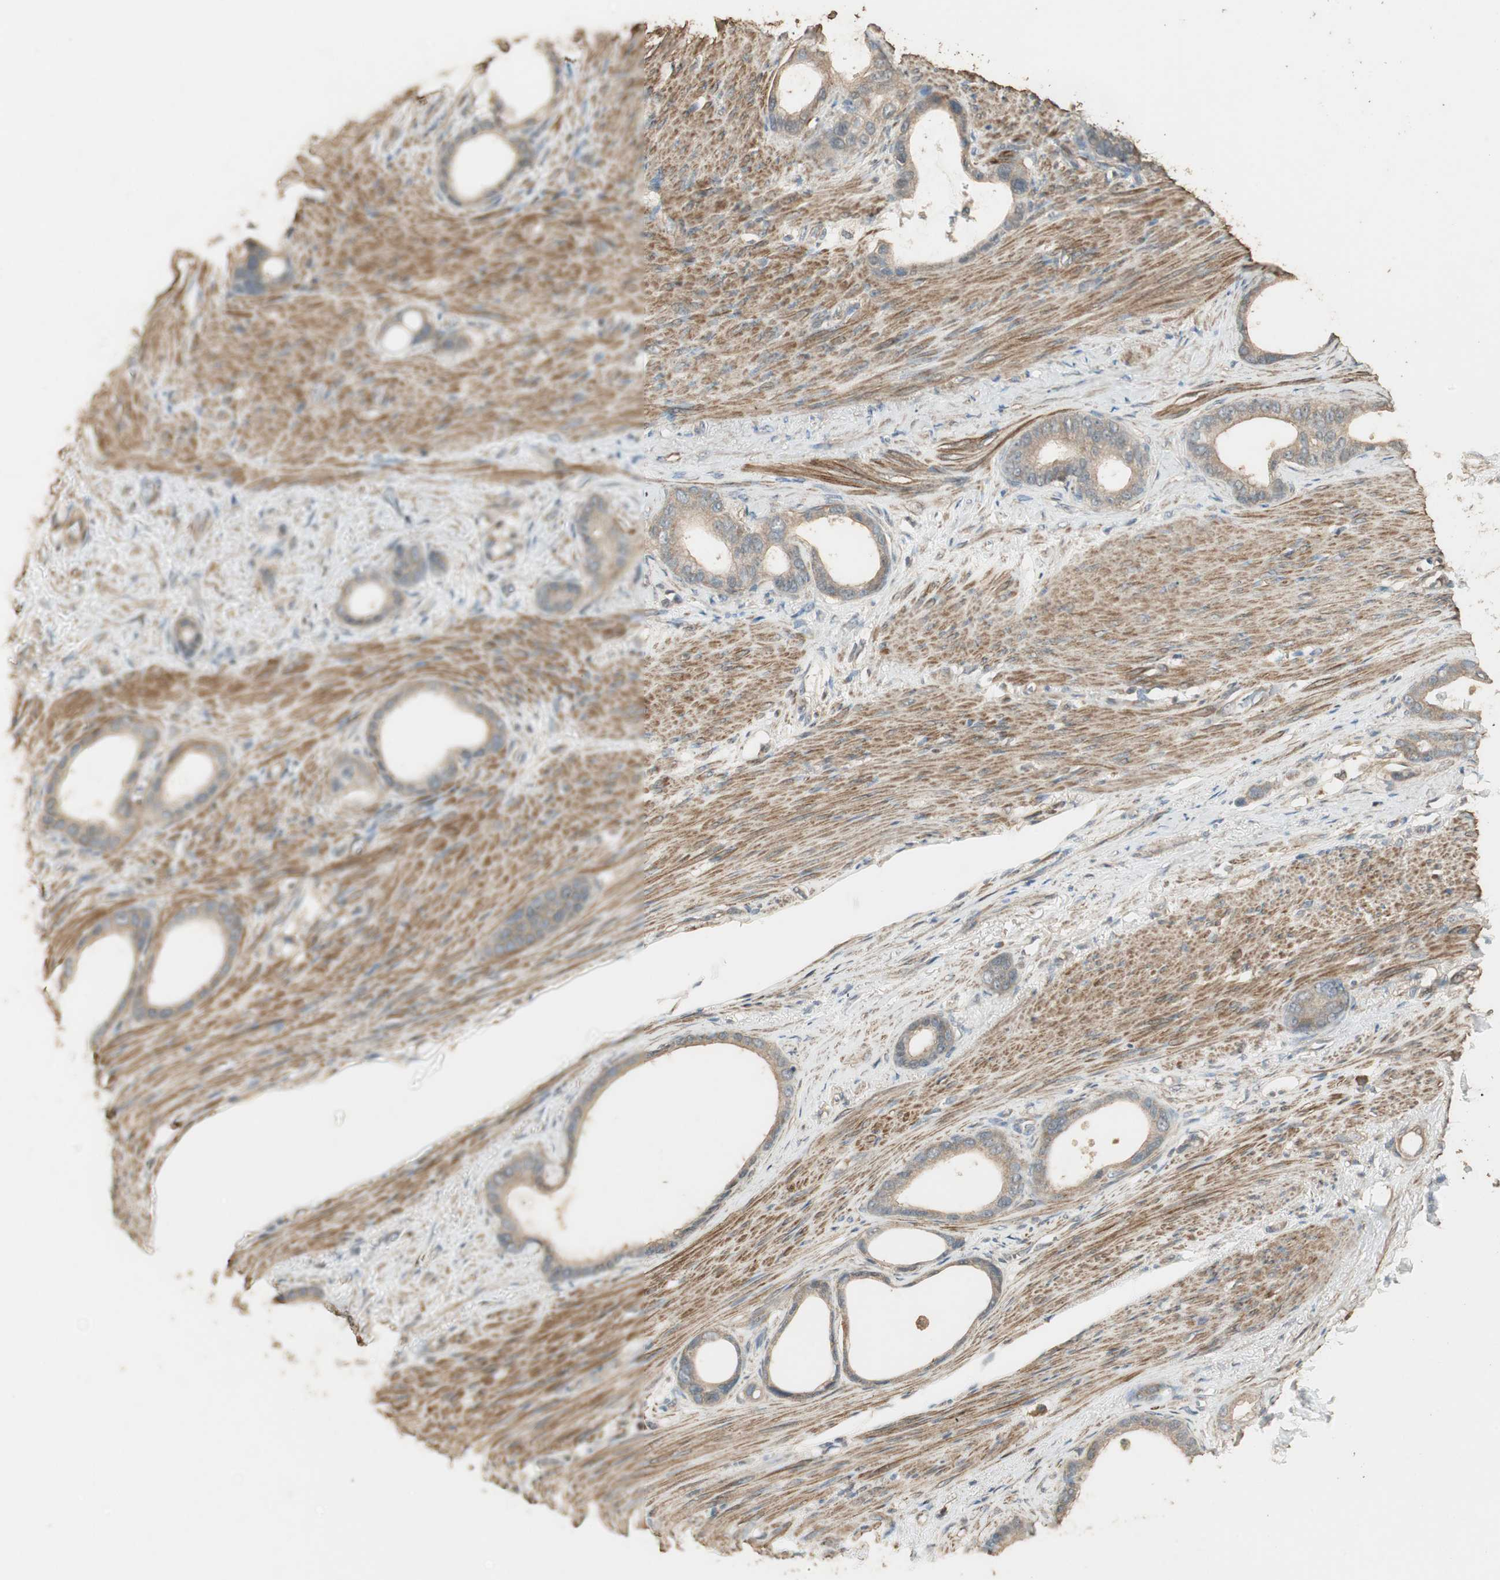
{"staining": {"intensity": "weak", "quantity": "25%-75%", "location": "cytoplasmic/membranous"}, "tissue": "stomach cancer", "cell_type": "Tumor cells", "image_type": "cancer", "snomed": [{"axis": "morphology", "description": "Adenocarcinoma, NOS"}, {"axis": "topography", "description": "Stomach"}], "caption": "A high-resolution photomicrograph shows IHC staining of stomach cancer, which demonstrates weak cytoplasmic/membranous expression in about 25%-75% of tumor cells. The staining was performed using DAB (3,3'-diaminobenzidine) to visualize the protein expression in brown, while the nuclei were stained in blue with hematoxylin (Magnification: 20x).", "gene": "USP2", "patient": {"sex": "female", "age": 75}}